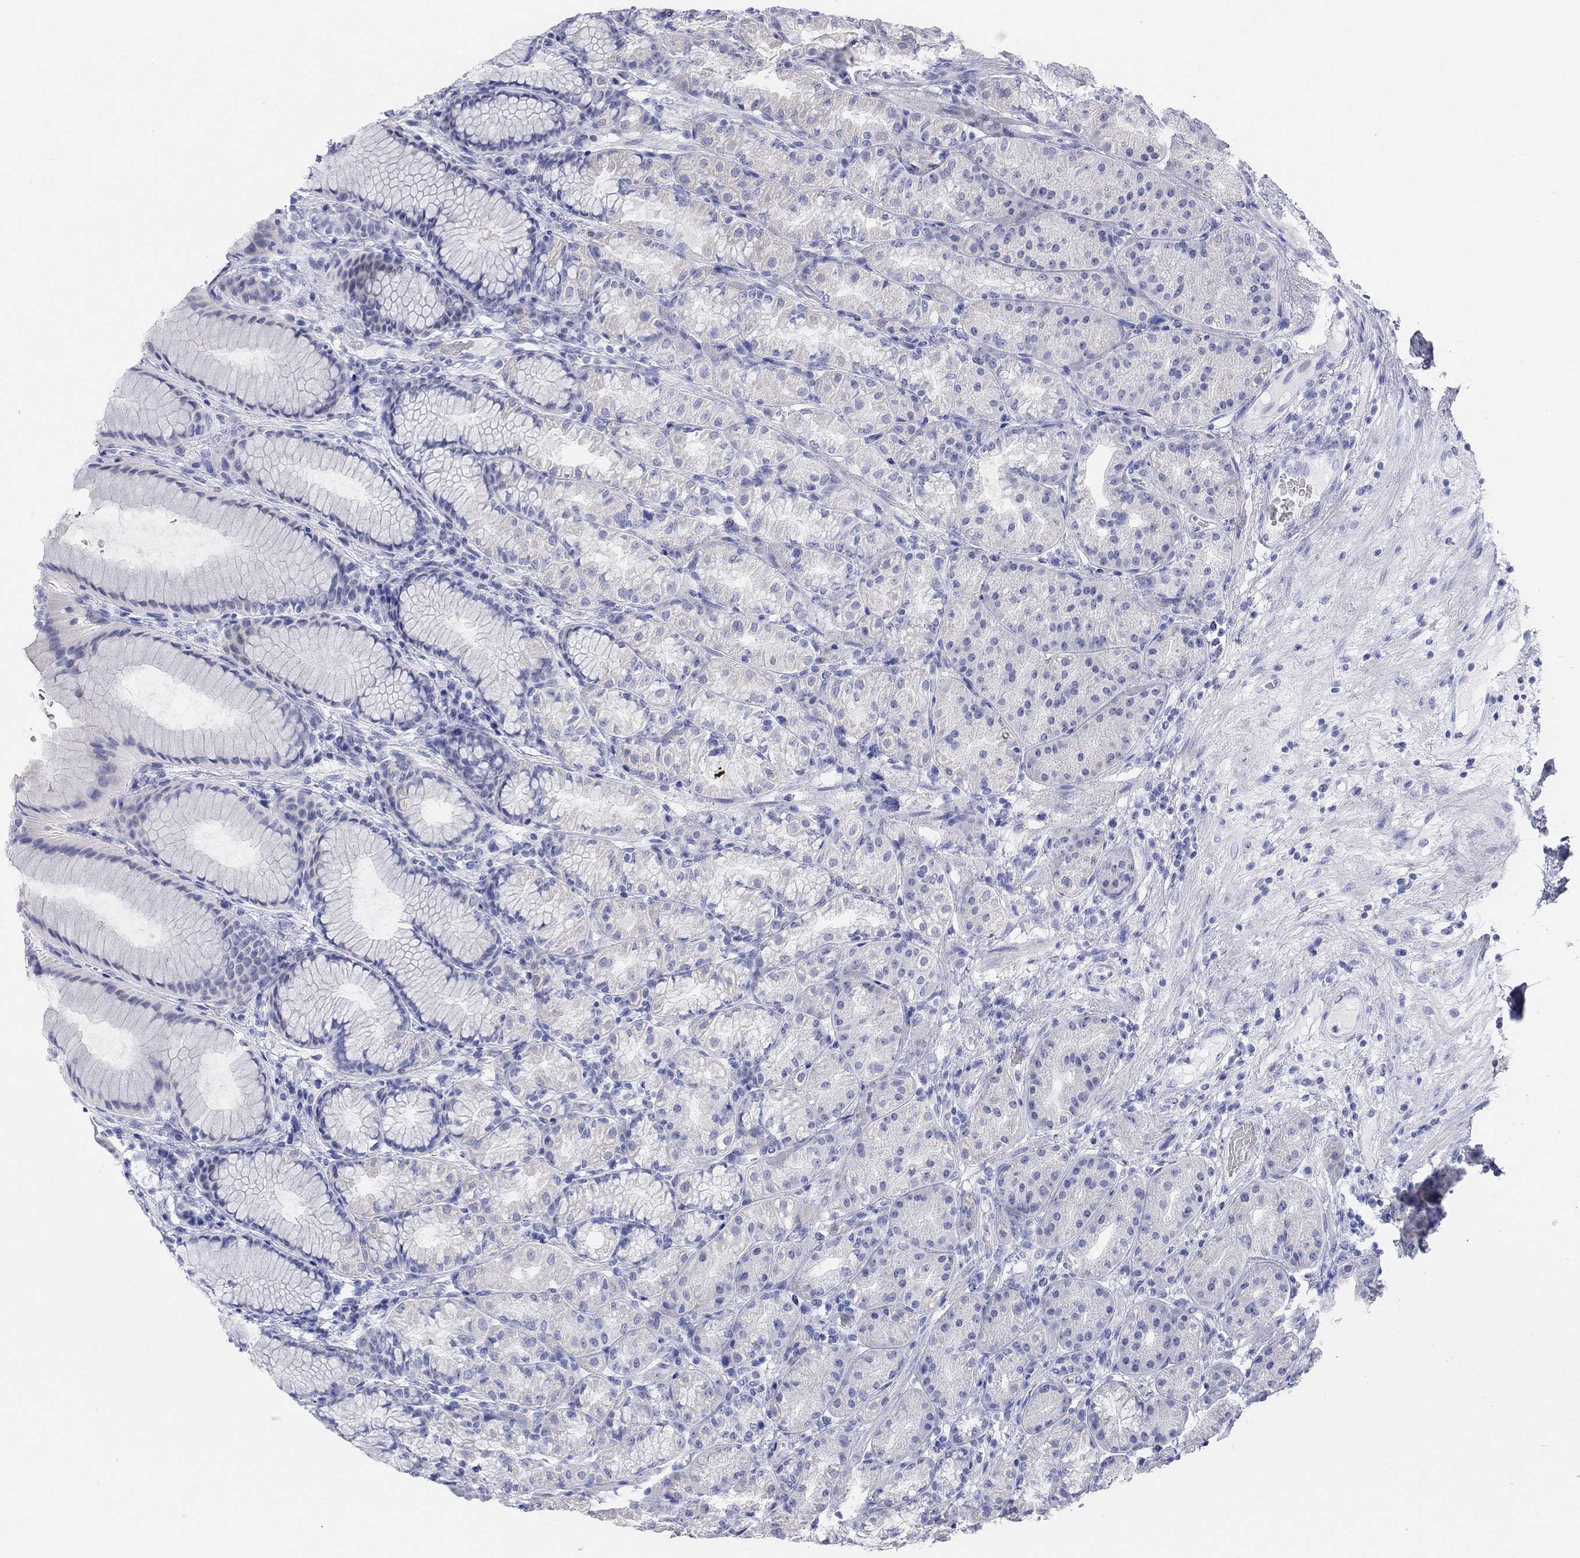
{"staining": {"intensity": "negative", "quantity": "none", "location": "none"}, "tissue": "stomach", "cell_type": "Glandular cells", "image_type": "normal", "snomed": [{"axis": "morphology", "description": "Normal tissue, NOS"}, {"axis": "morphology", "description": "Adenocarcinoma, NOS"}, {"axis": "topography", "description": "Stomach"}], "caption": "This micrograph is of benign stomach stained with IHC to label a protein in brown with the nuclei are counter-stained blue. There is no positivity in glandular cells. The staining is performed using DAB brown chromogen with nuclei counter-stained in using hematoxylin.", "gene": "GRIA3", "patient": {"sex": "female", "age": 79}}